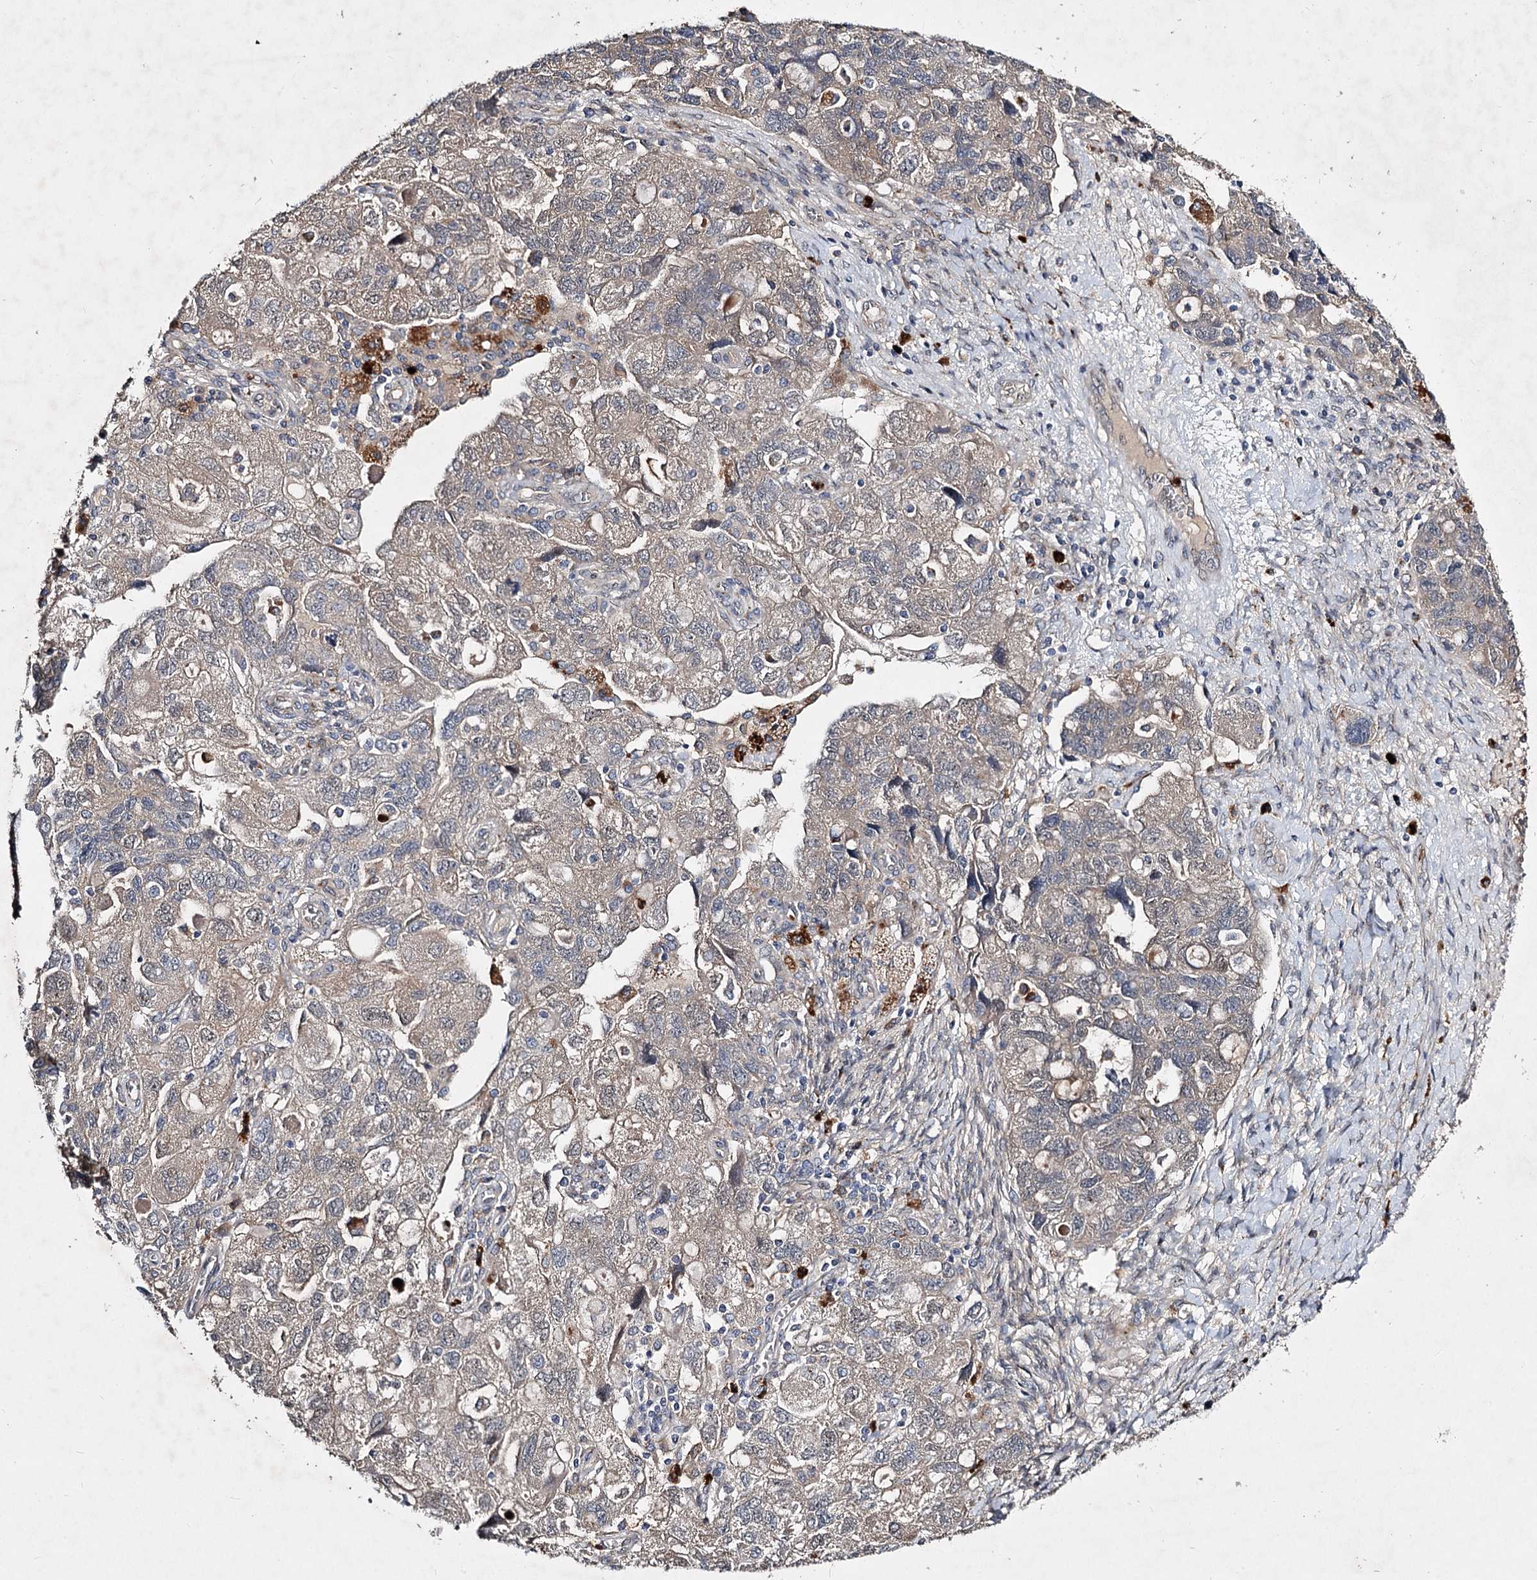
{"staining": {"intensity": "negative", "quantity": "none", "location": "none"}, "tissue": "ovarian cancer", "cell_type": "Tumor cells", "image_type": "cancer", "snomed": [{"axis": "morphology", "description": "Carcinoma, NOS"}, {"axis": "morphology", "description": "Cystadenocarcinoma, serous, NOS"}, {"axis": "topography", "description": "Ovary"}], "caption": "An IHC image of carcinoma (ovarian) is shown. There is no staining in tumor cells of carcinoma (ovarian).", "gene": "MINDY3", "patient": {"sex": "female", "age": 69}}